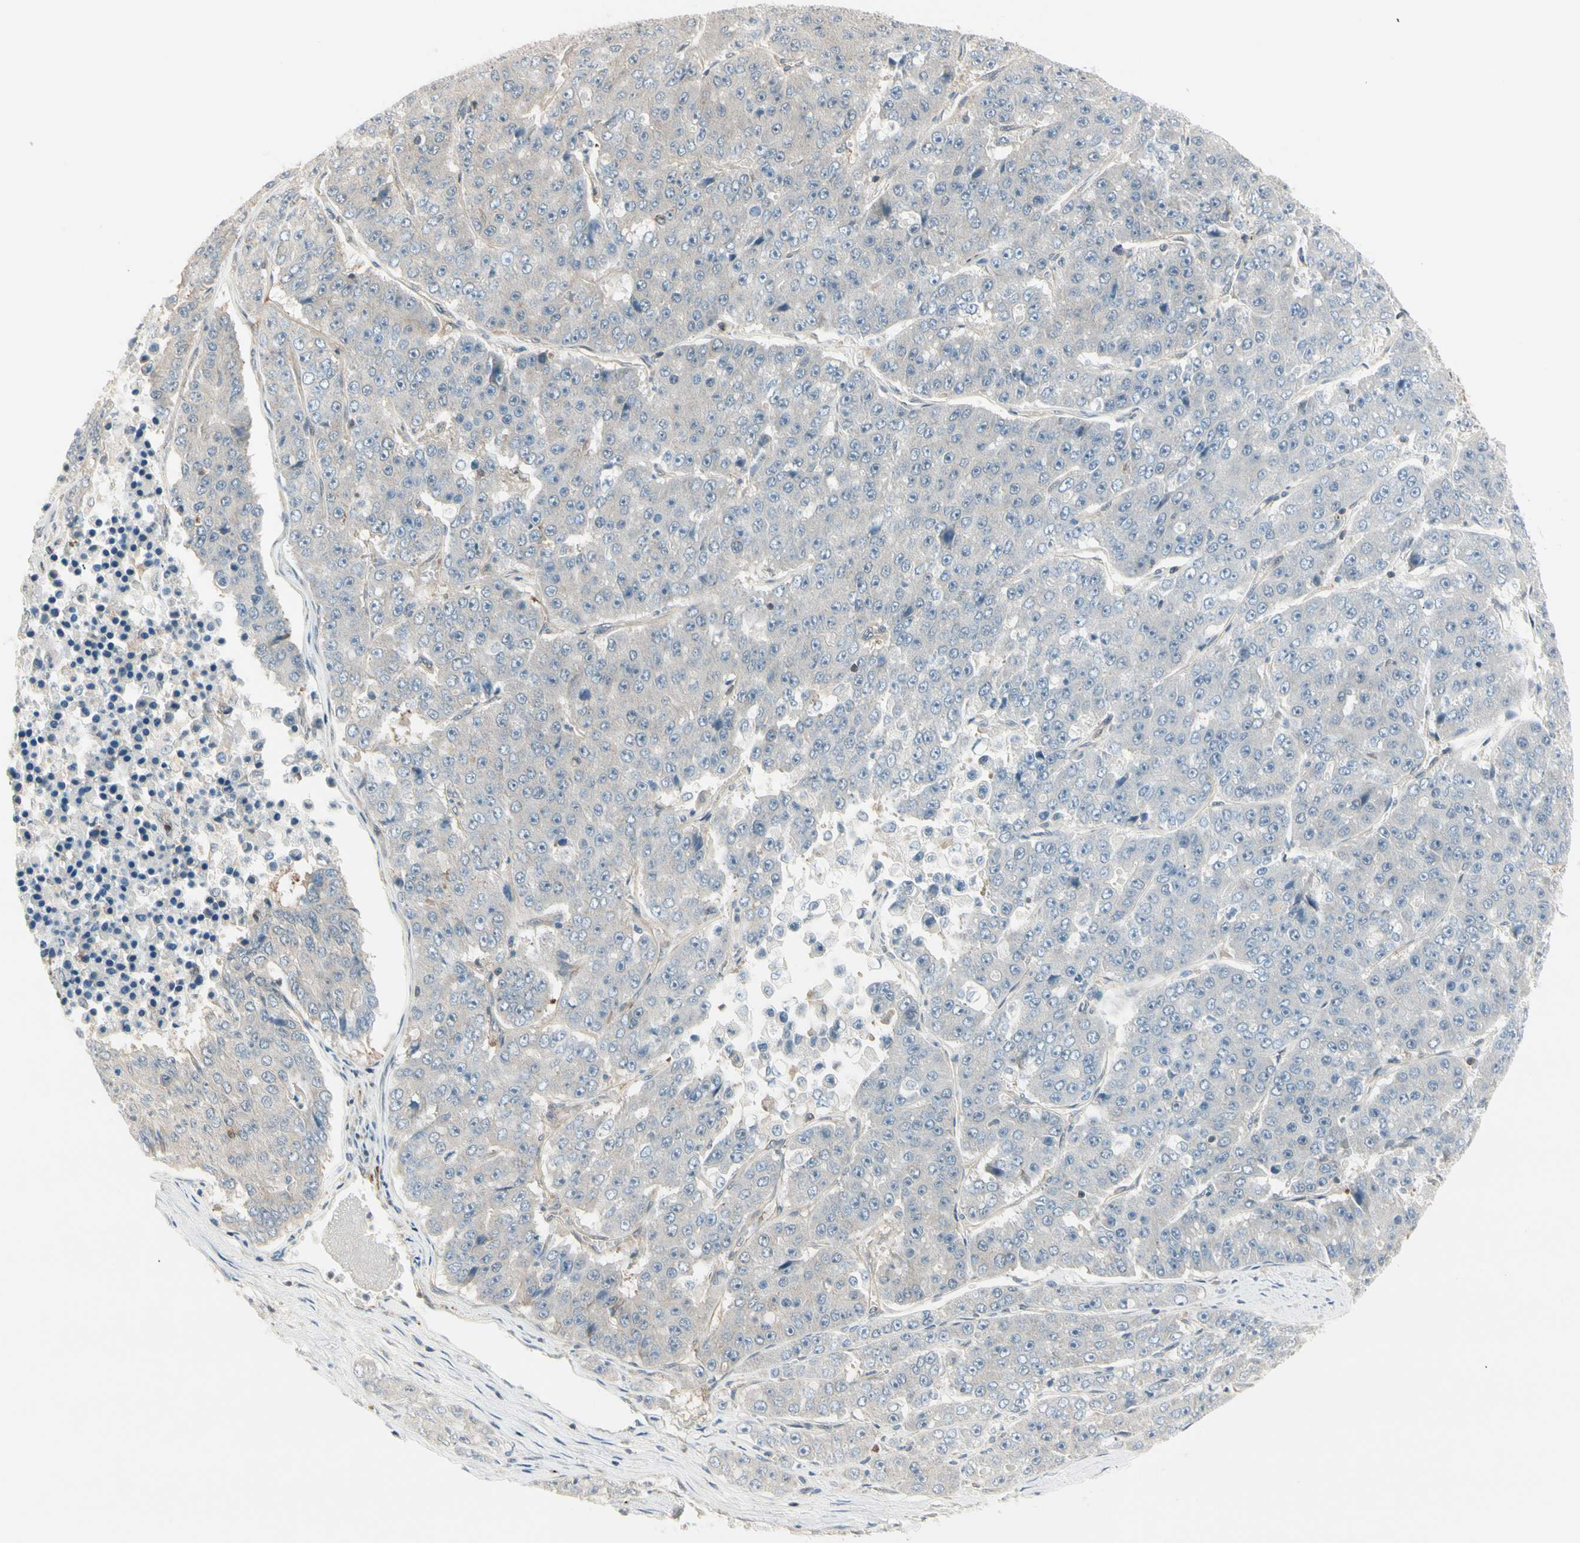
{"staining": {"intensity": "negative", "quantity": "none", "location": "none"}, "tissue": "pancreatic cancer", "cell_type": "Tumor cells", "image_type": "cancer", "snomed": [{"axis": "morphology", "description": "Adenocarcinoma, NOS"}, {"axis": "topography", "description": "Pancreas"}], "caption": "High magnification brightfield microscopy of adenocarcinoma (pancreatic) stained with DAB (3,3'-diaminobenzidine) (brown) and counterstained with hematoxylin (blue): tumor cells show no significant staining.", "gene": "OXSR1", "patient": {"sex": "male", "age": 50}}